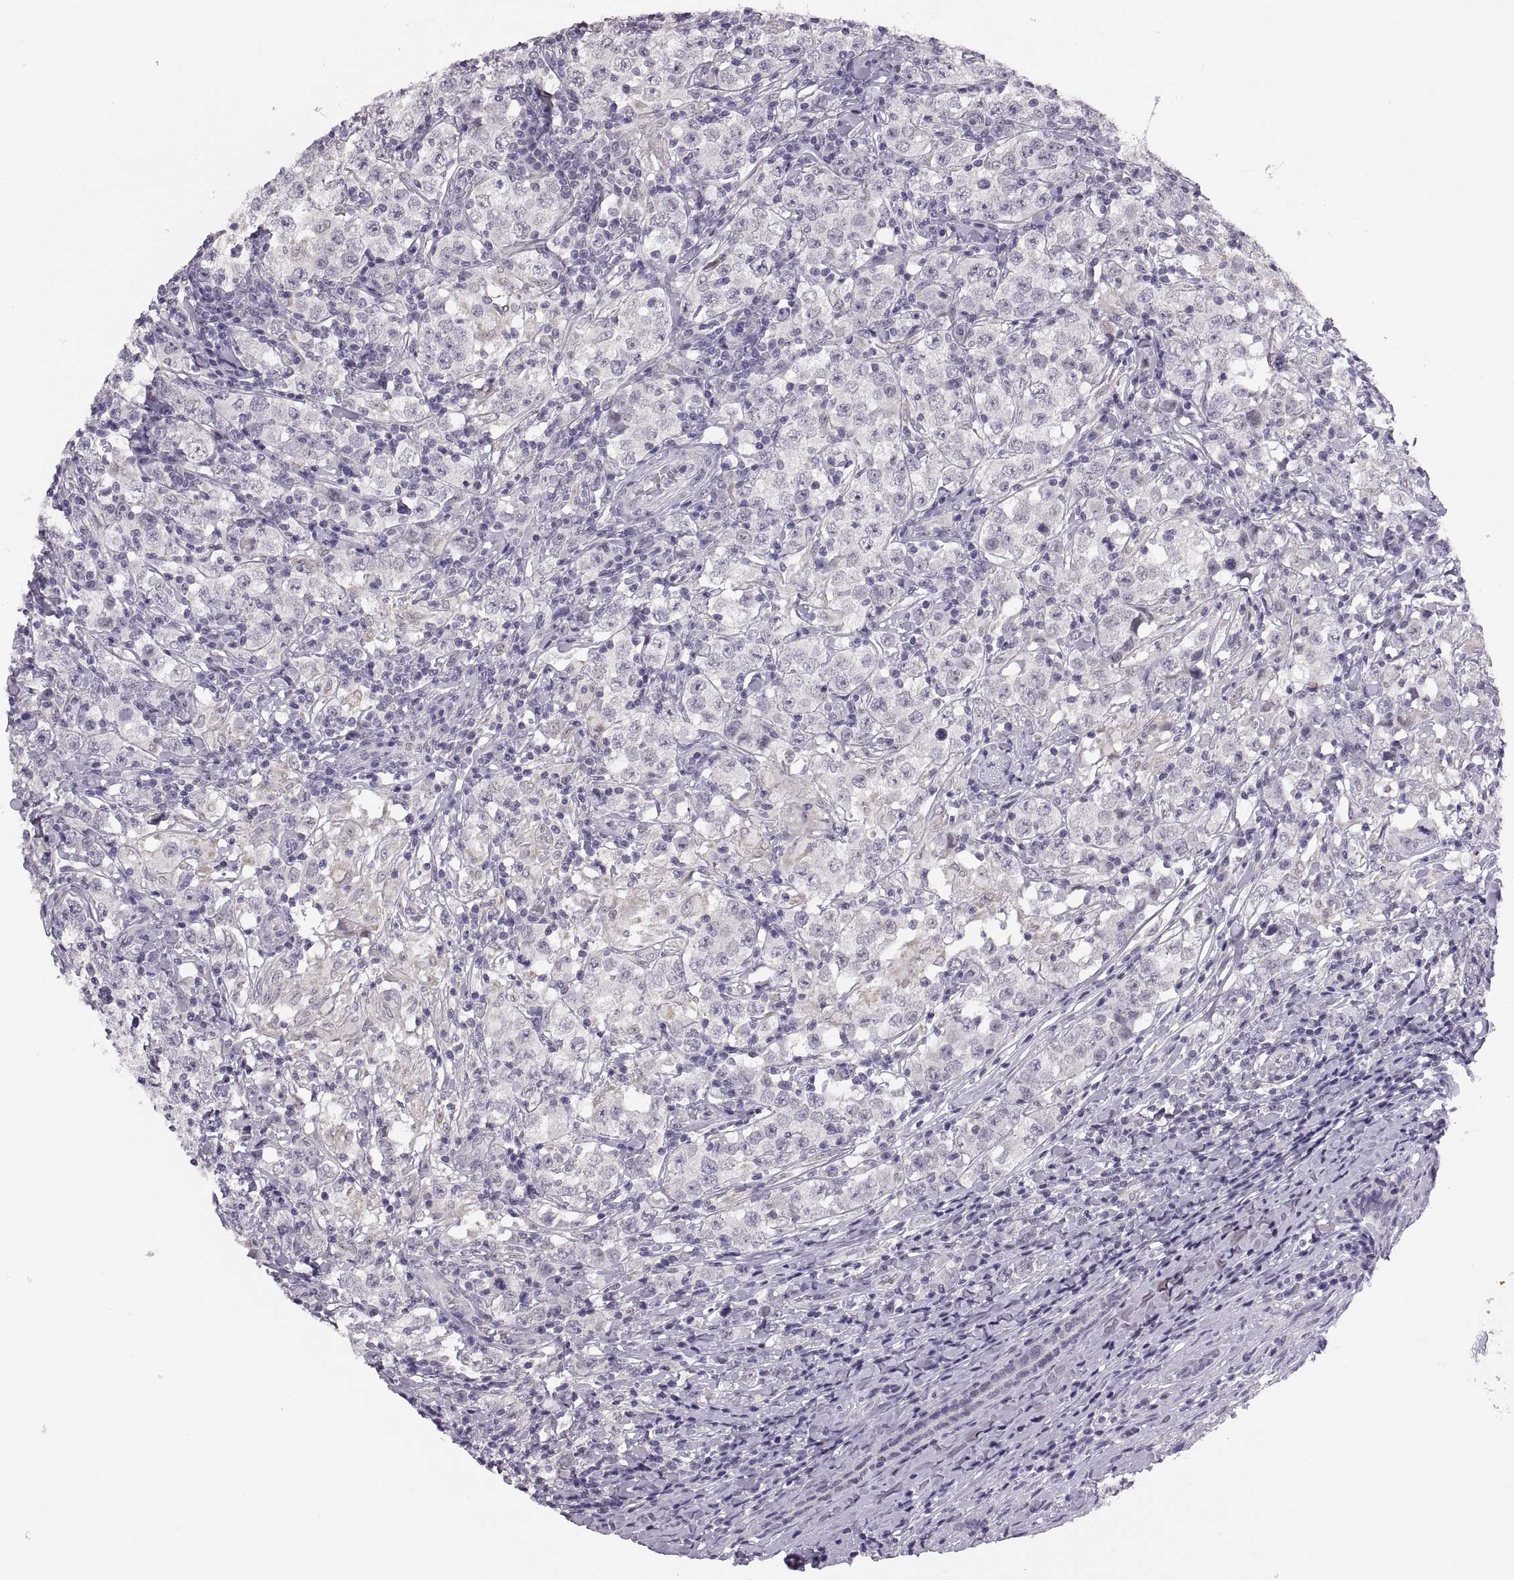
{"staining": {"intensity": "negative", "quantity": "none", "location": "none"}, "tissue": "testis cancer", "cell_type": "Tumor cells", "image_type": "cancer", "snomed": [{"axis": "morphology", "description": "Seminoma, NOS"}, {"axis": "morphology", "description": "Carcinoma, Embryonal, NOS"}, {"axis": "topography", "description": "Testis"}], "caption": "Tumor cells are negative for protein expression in human testis cancer (seminoma).", "gene": "ADH6", "patient": {"sex": "male", "age": 41}}